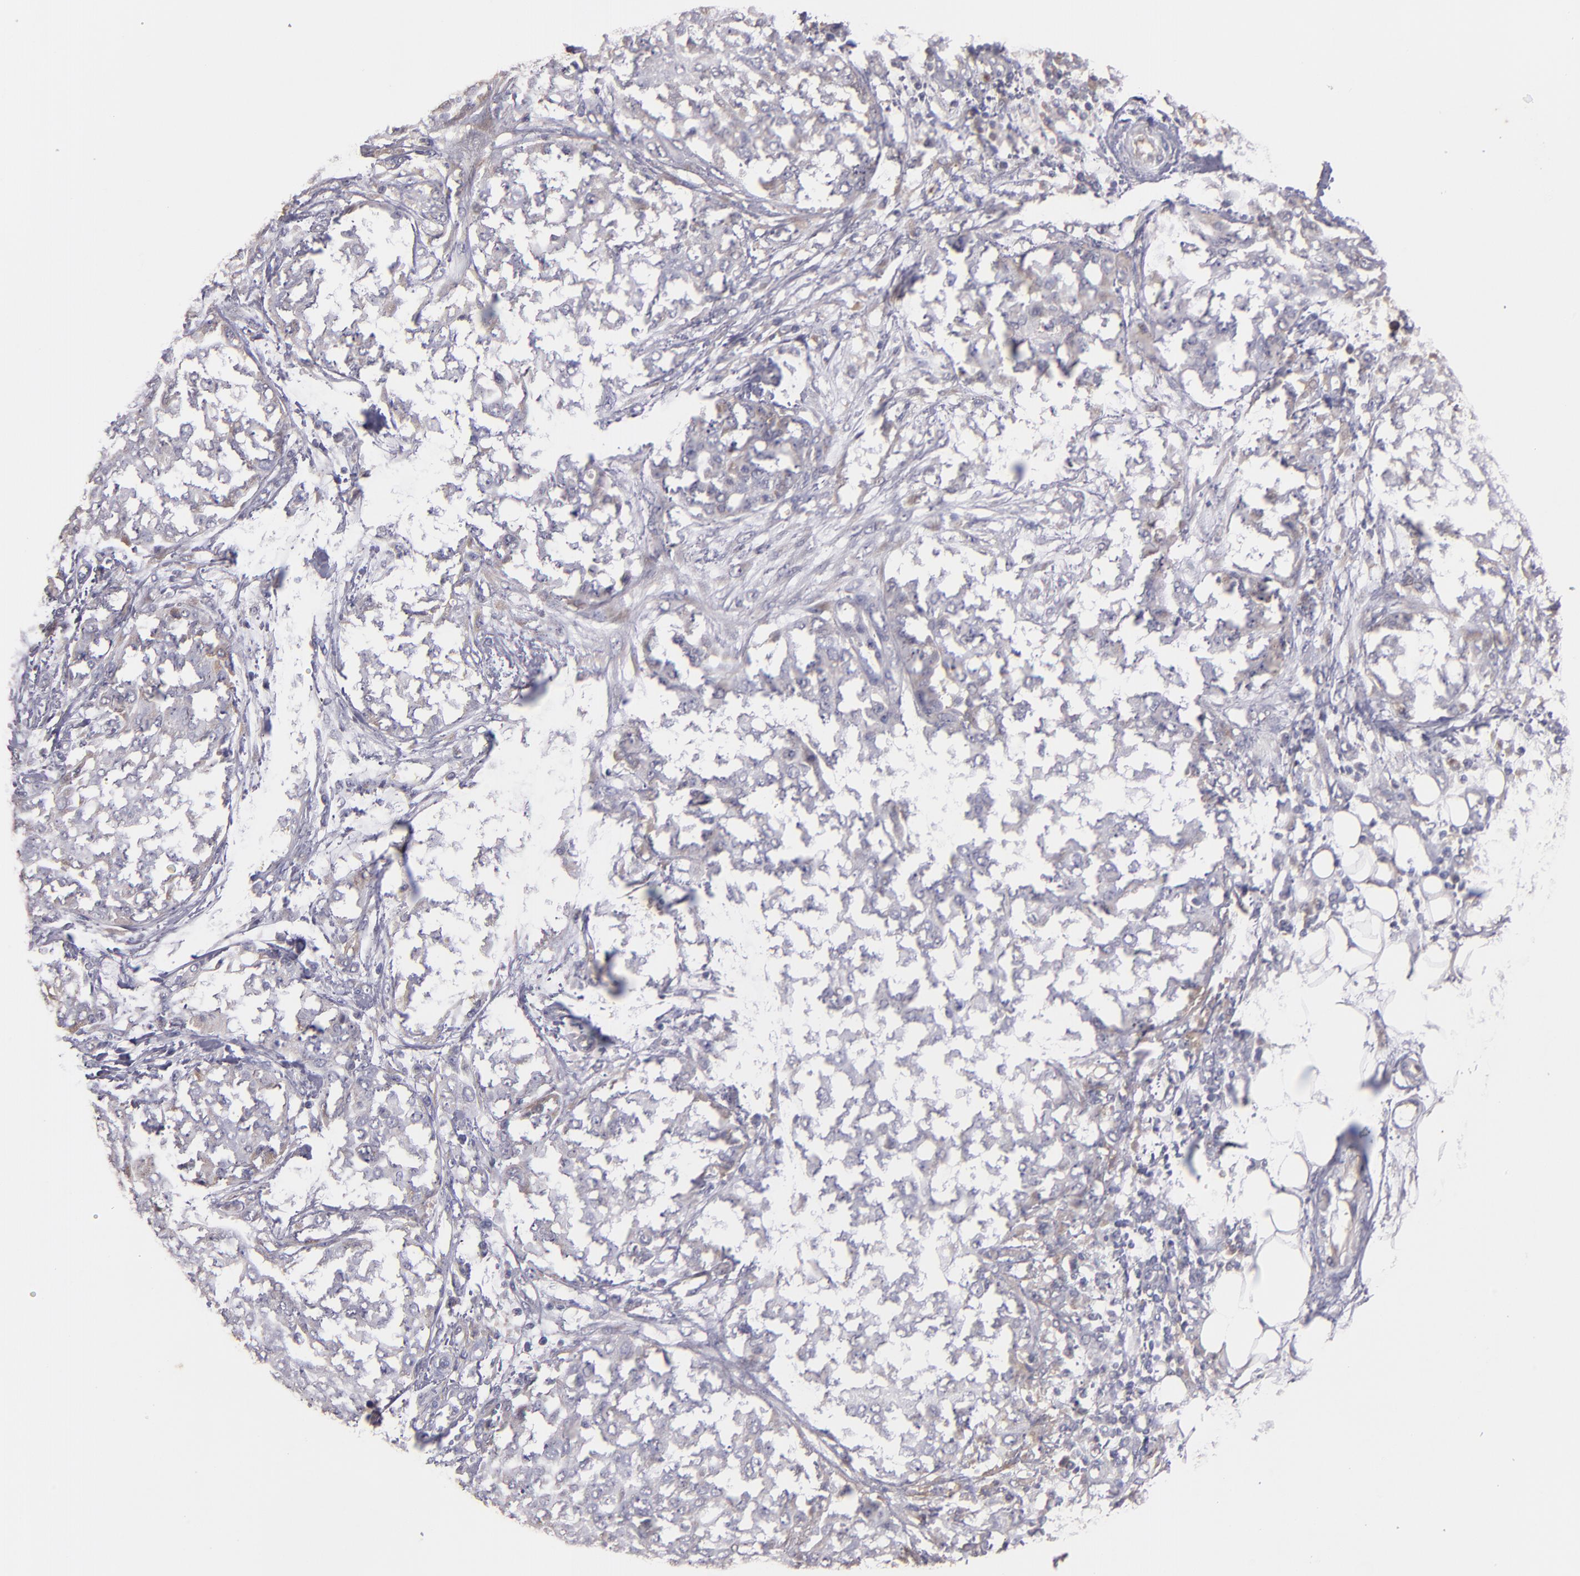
{"staining": {"intensity": "weak", "quantity": ">75%", "location": "cytoplasmic/membranous"}, "tissue": "ovarian cancer", "cell_type": "Tumor cells", "image_type": "cancer", "snomed": [{"axis": "morphology", "description": "Cystadenocarcinoma, serous, NOS"}, {"axis": "topography", "description": "Soft tissue"}, {"axis": "topography", "description": "Ovary"}], "caption": "A histopathology image of human ovarian cancer (serous cystadenocarcinoma) stained for a protein shows weak cytoplasmic/membranous brown staining in tumor cells. (DAB (3,3'-diaminobenzidine) IHC, brown staining for protein, blue staining for nuclei).", "gene": "SERPINC1", "patient": {"sex": "female", "age": 57}}